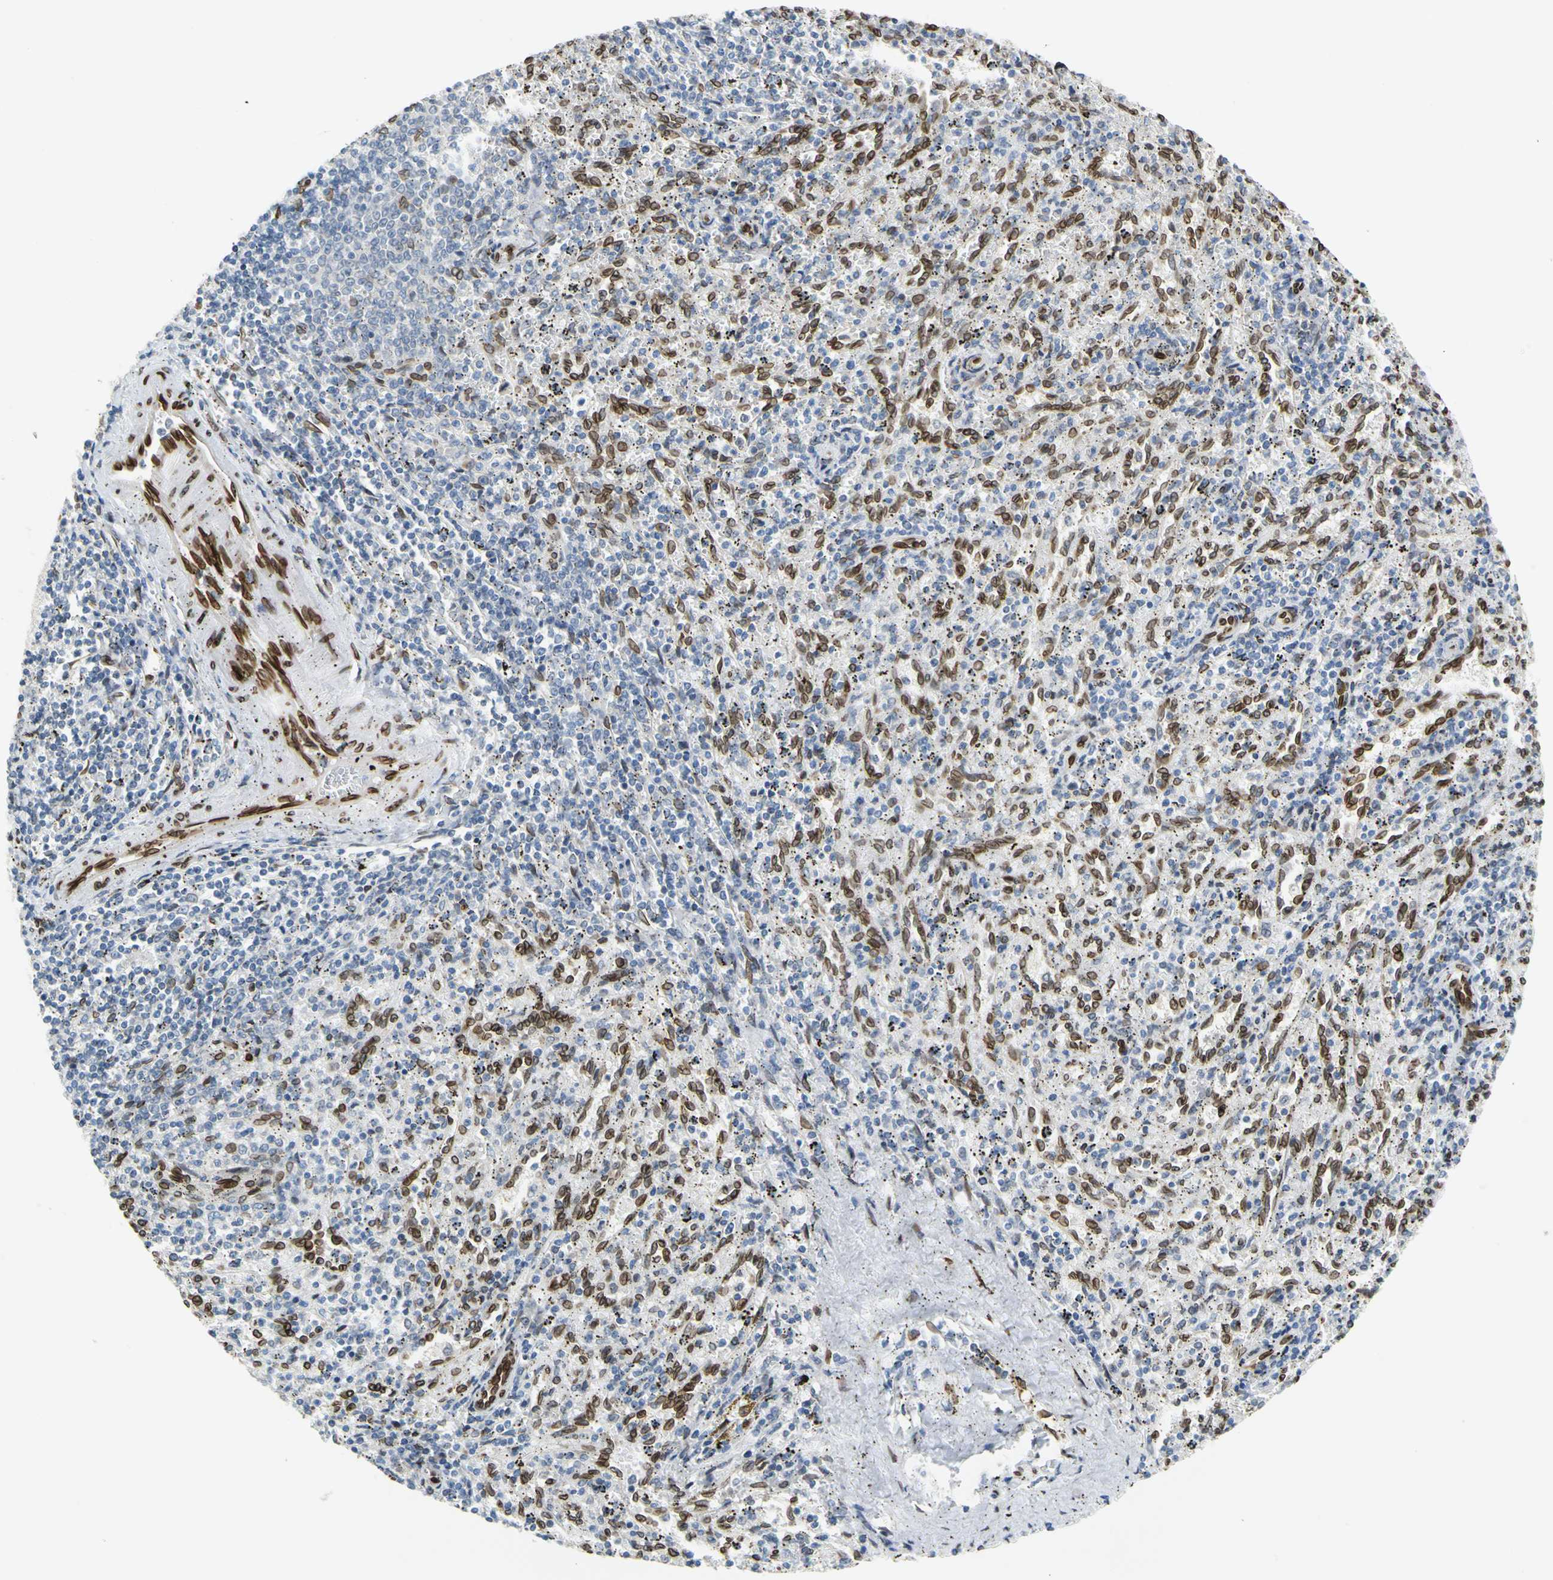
{"staining": {"intensity": "moderate", "quantity": "<25%", "location": "cytoplasmic/membranous,nuclear"}, "tissue": "spleen", "cell_type": "Cells in red pulp", "image_type": "normal", "snomed": [{"axis": "morphology", "description": "Normal tissue, NOS"}, {"axis": "topography", "description": "Spleen"}], "caption": "Cells in red pulp demonstrate moderate cytoplasmic/membranous,nuclear positivity in about <25% of cells in benign spleen. (DAB IHC with brightfield microscopy, high magnification).", "gene": "SUN1", "patient": {"sex": "female", "age": 10}}